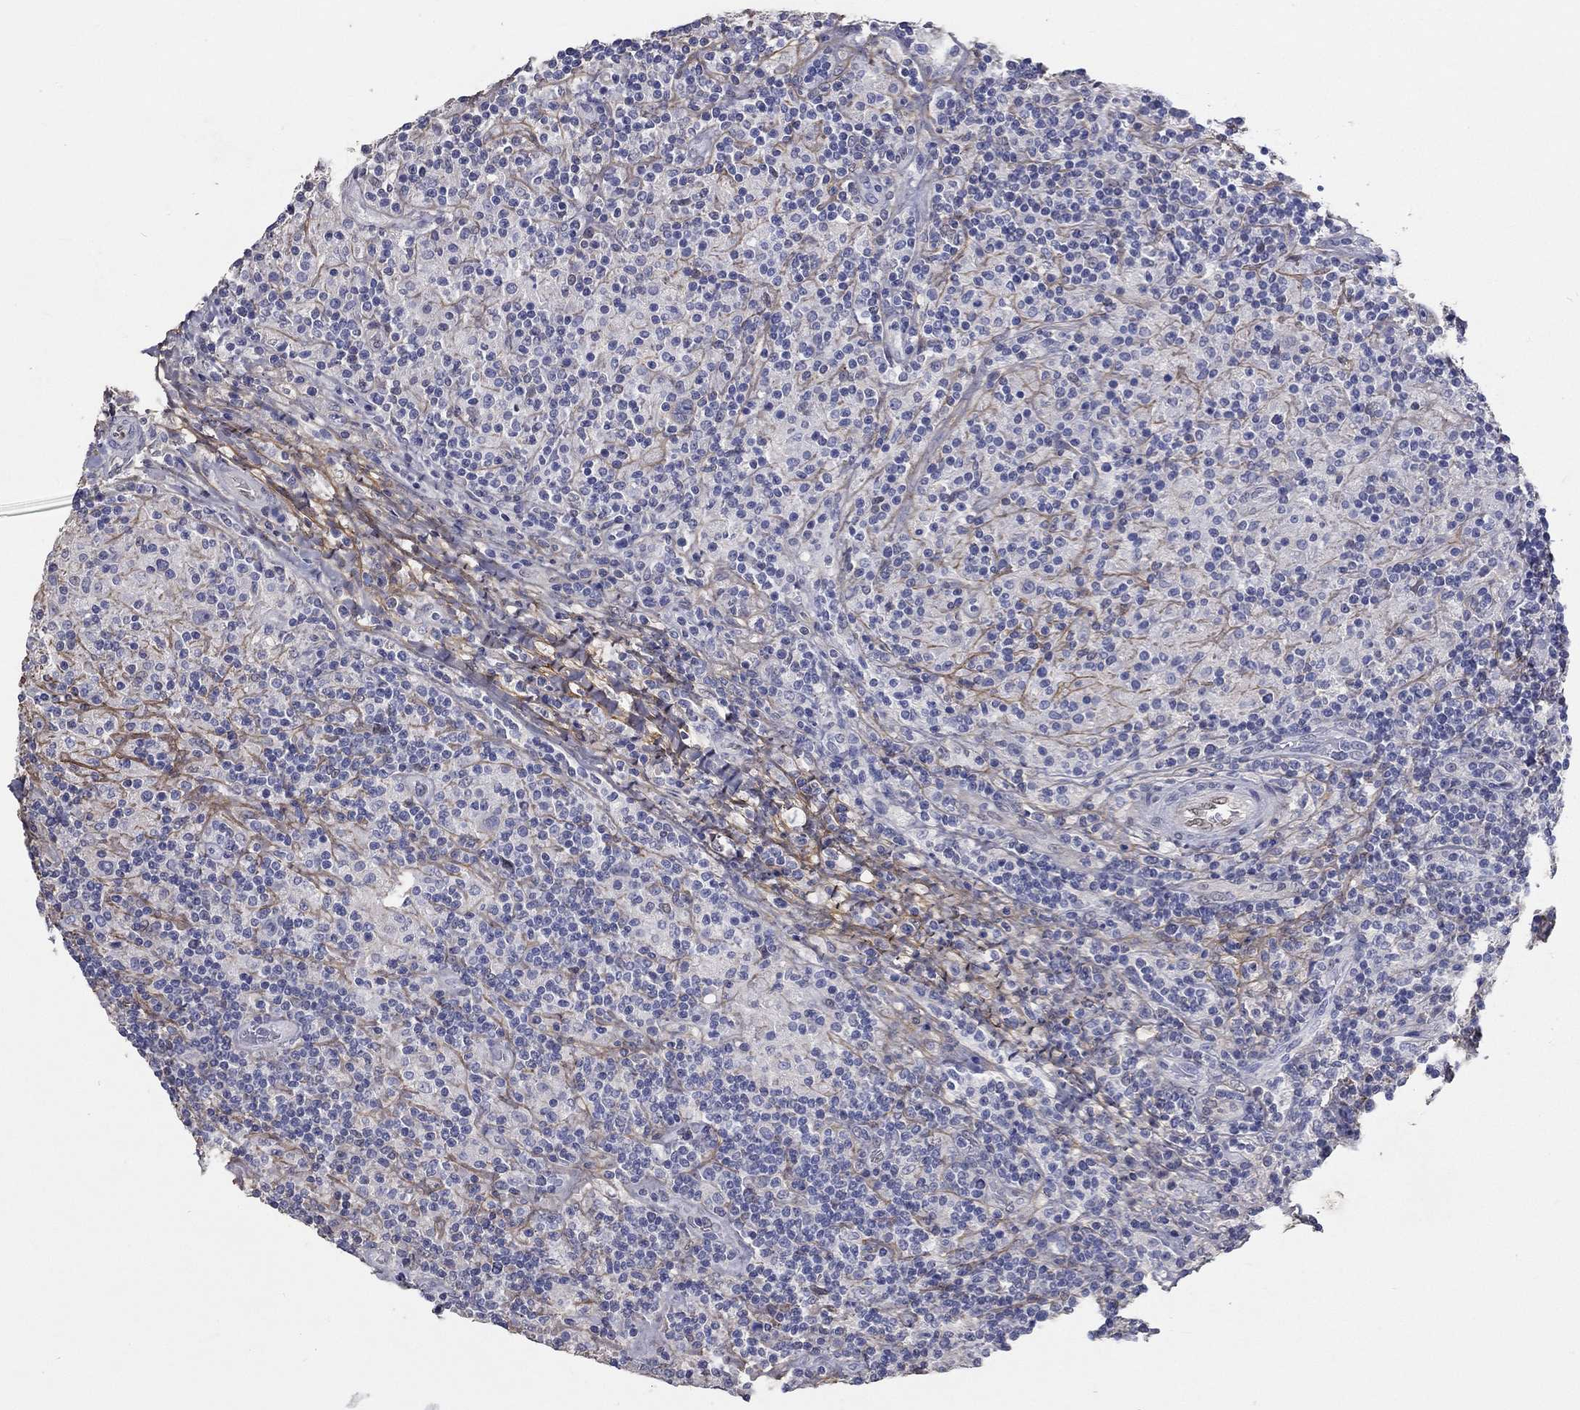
{"staining": {"intensity": "negative", "quantity": "none", "location": "none"}, "tissue": "lymphoma", "cell_type": "Tumor cells", "image_type": "cancer", "snomed": [{"axis": "morphology", "description": "Hodgkin's disease, NOS"}, {"axis": "topography", "description": "Lymph node"}], "caption": "High magnification brightfield microscopy of Hodgkin's disease stained with DAB (3,3'-diaminobenzidine) (brown) and counterstained with hematoxylin (blue): tumor cells show no significant staining.", "gene": "FGF2", "patient": {"sex": "male", "age": 70}}